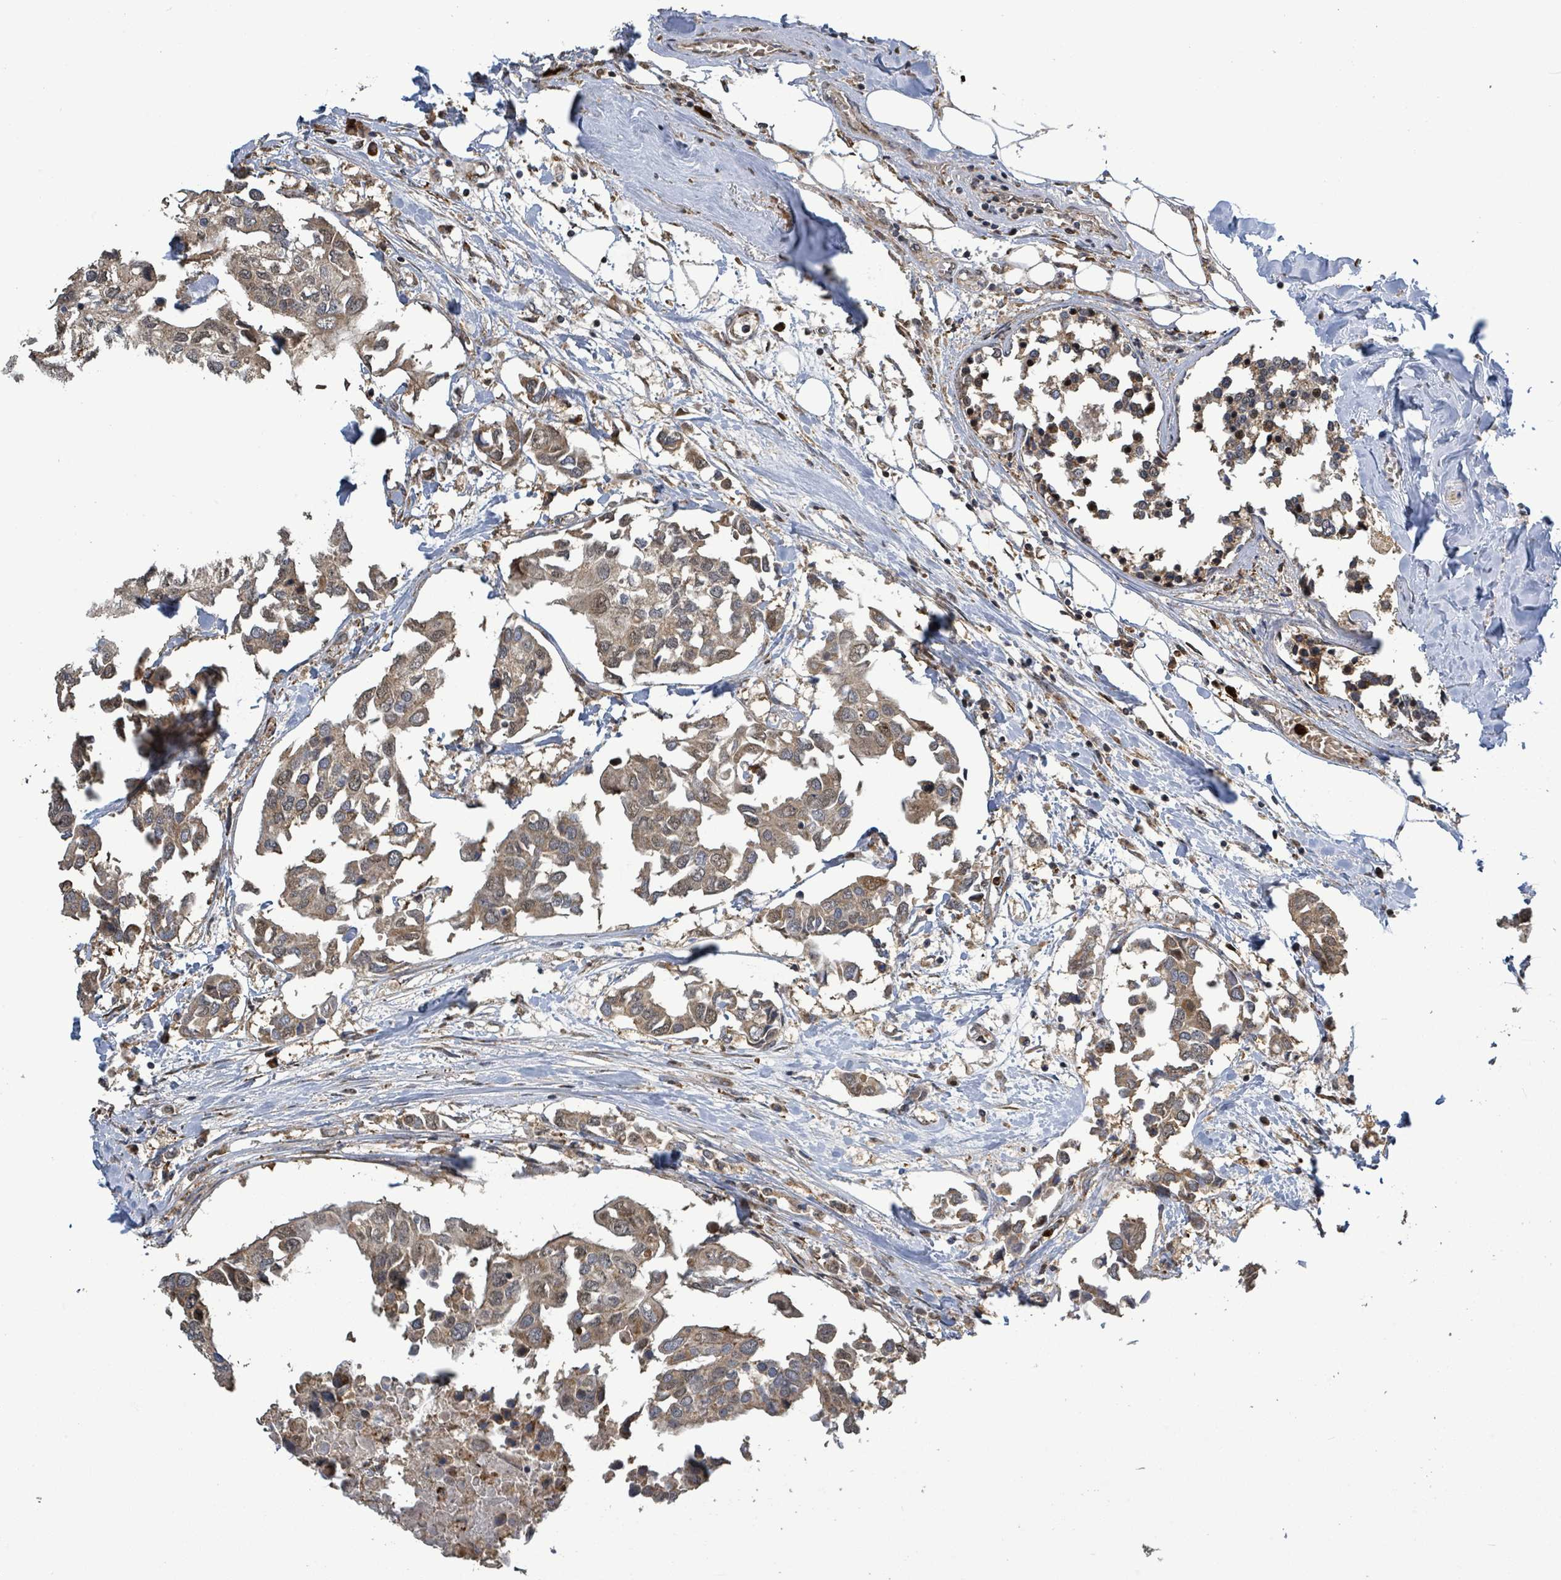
{"staining": {"intensity": "weak", "quantity": ">75%", "location": "cytoplasmic/membranous"}, "tissue": "breast cancer", "cell_type": "Tumor cells", "image_type": "cancer", "snomed": [{"axis": "morphology", "description": "Duct carcinoma"}, {"axis": "topography", "description": "Breast"}], "caption": "Breast cancer (infiltrating ductal carcinoma) stained with DAB (3,3'-diaminobenzidine) IHC exhibits low levels of weak cytoplasmic/membranous expression in about >75% of tumor cells. (brown staining indicates protein expression, while blue staining denotes nuclei).", "gene": "COQ6", "patient": {"sex": "female", "age": 83}}